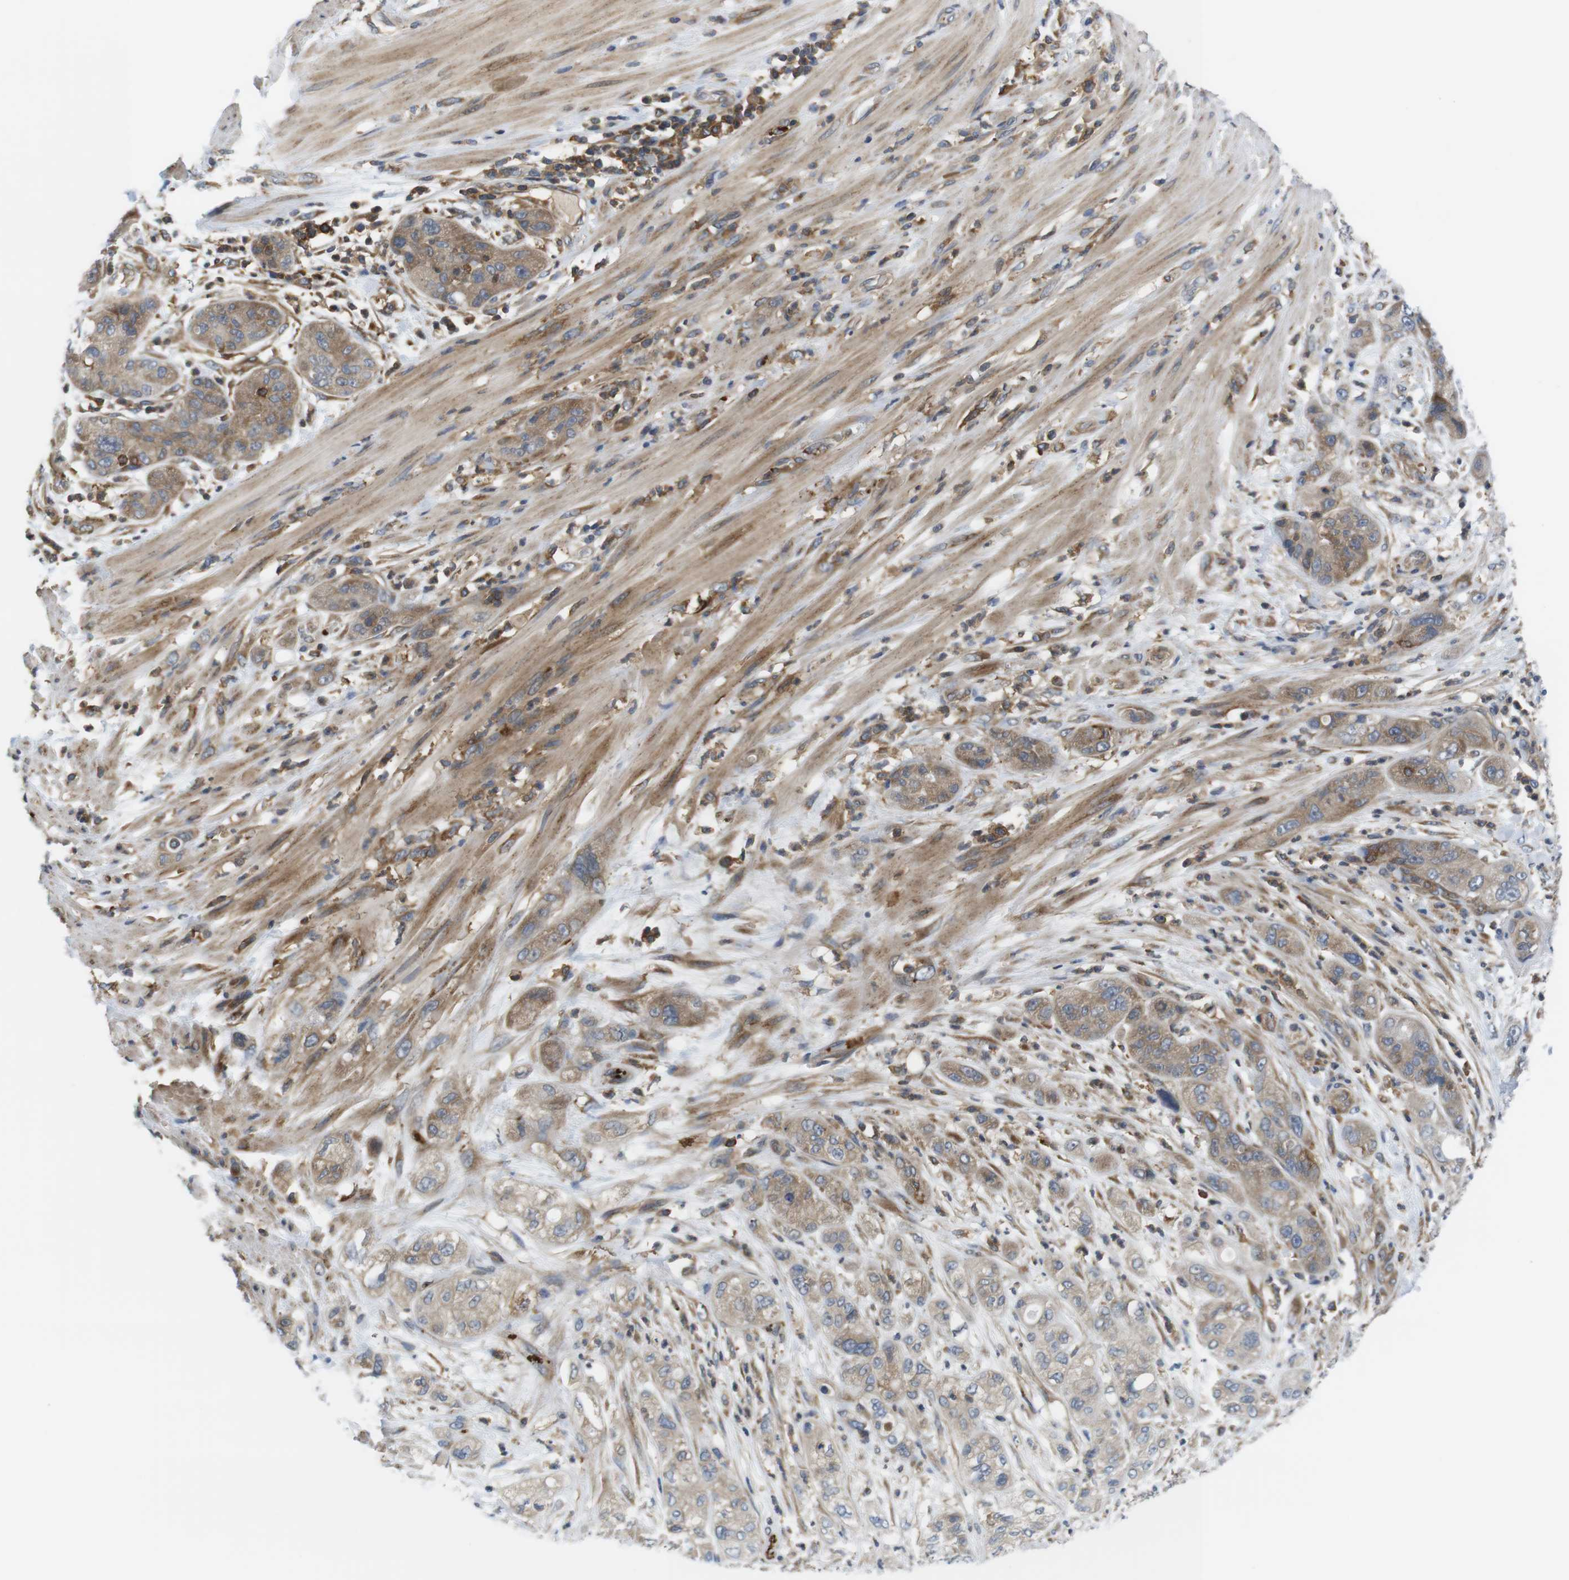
{"staining": {"intensity": "moderate", "quantity": ">75%", "location": "cytoplasmic/membranous"}, "tissue": "pancreatic cancer", "cell_type": "Tumor cells", "image_type": "cancer", "snomed": [{"axis": "morphology", "description": "Adenocarcinoma, NOS"}, {"axis": "topography", "description": "Pancreas"}], "caption": "Protein expression analysis of human pancreatic cancer (adenocarcinoma) reveals moderate cytoplasmic/membranous positivity in about >75% of tumor cells.", "gene": "HERPUD2", "patient": {"sex": "female", "age": 78}}